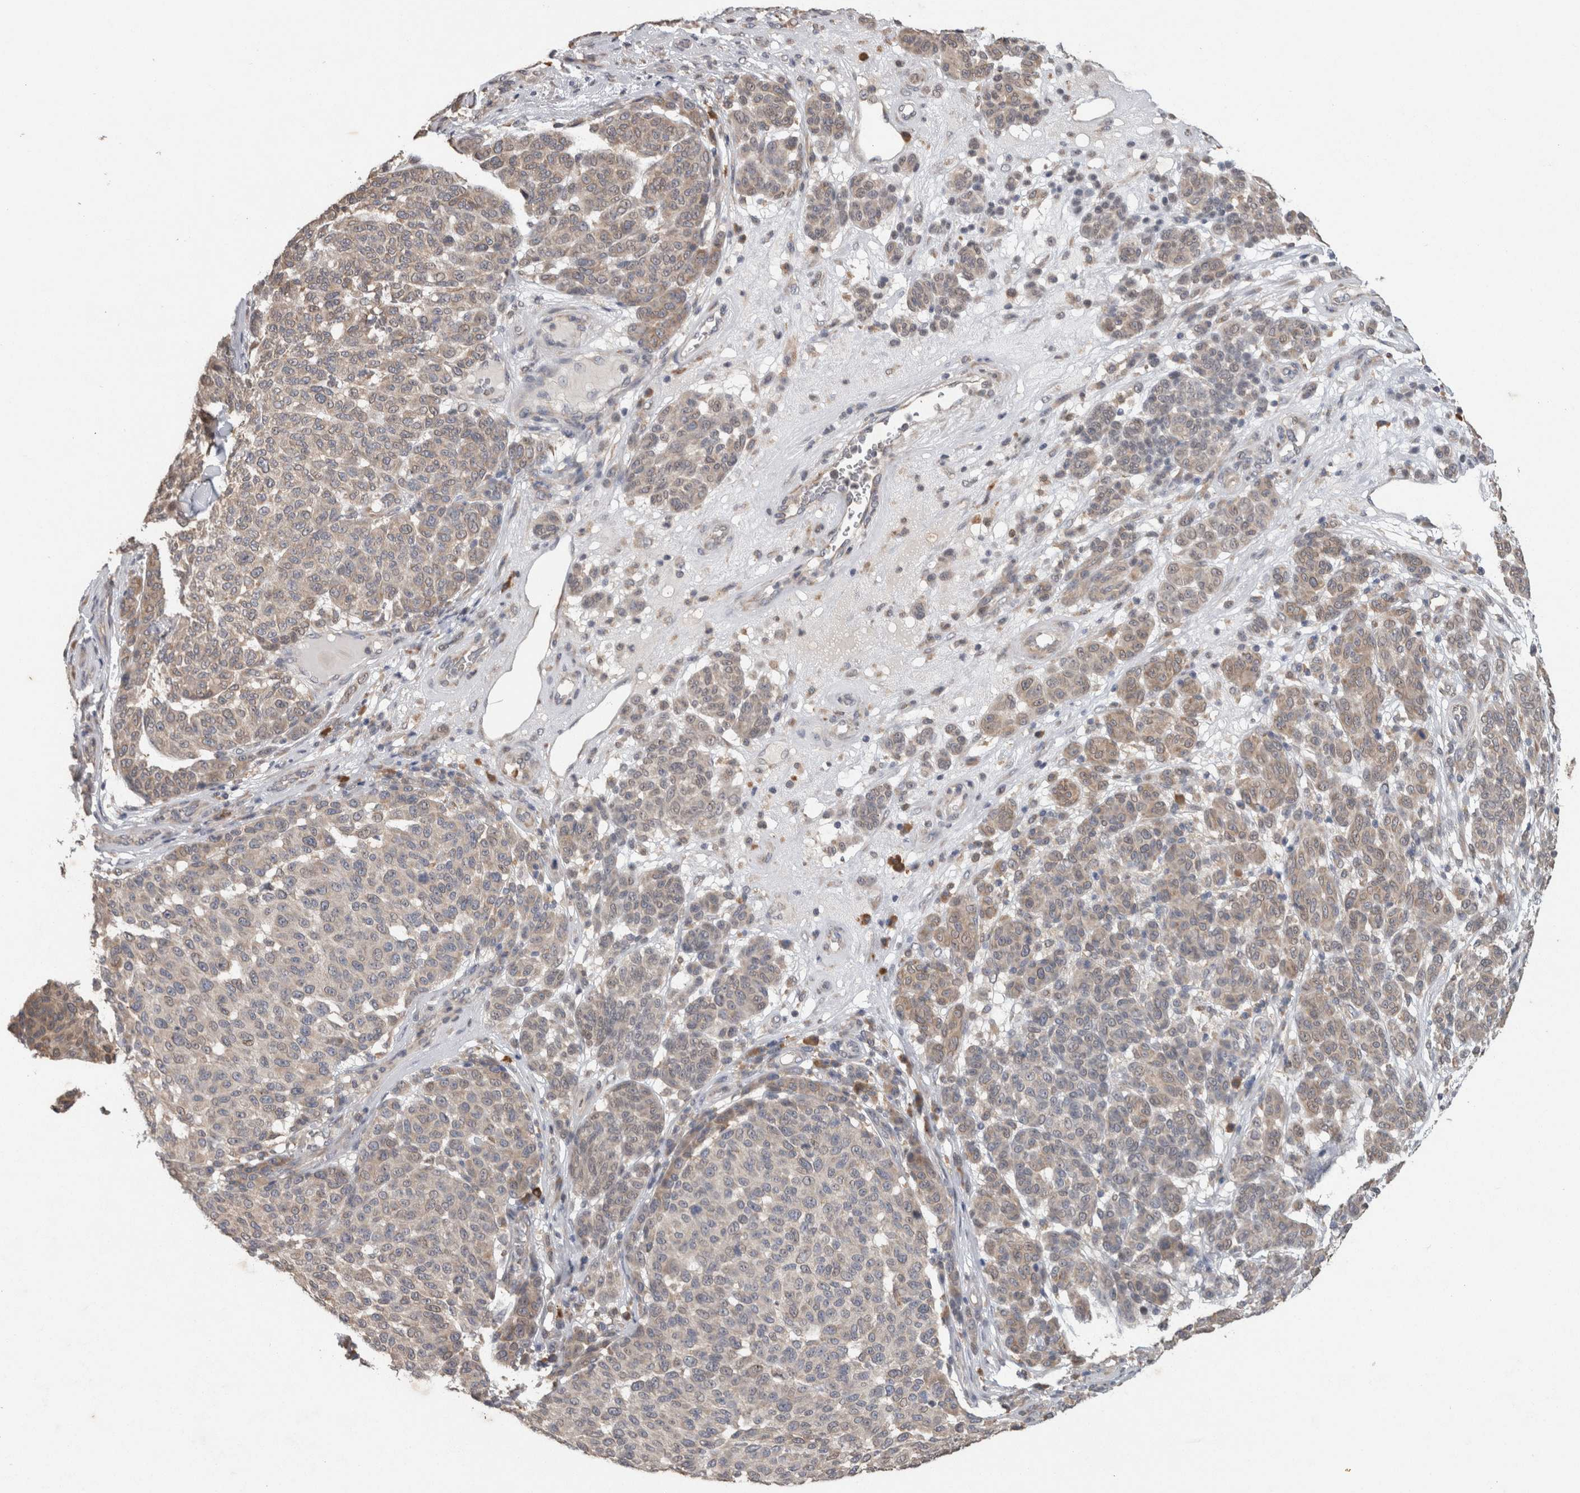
{"staining": {"intensity": "weak", "quantity": "25%-75%", "location": "cytoplasmic/membranous"}, "tissue": "melanoma", "cell_type": "Tumor cells", "image_type": "cancer", "snomed": [{"axis": "morphology", "description": "Malignant melanoma, NOS"}, {"axis": "topography", "description": "Skin"}], "caption": "About 25%-75% of tumor cells in malignant melanoma display weak cytoplasmic/membranous protein expression as visualized by brown immunohistochemical staining.", "gene": "ADGRL3", "patient": {"sex": "male", "age": 59}}